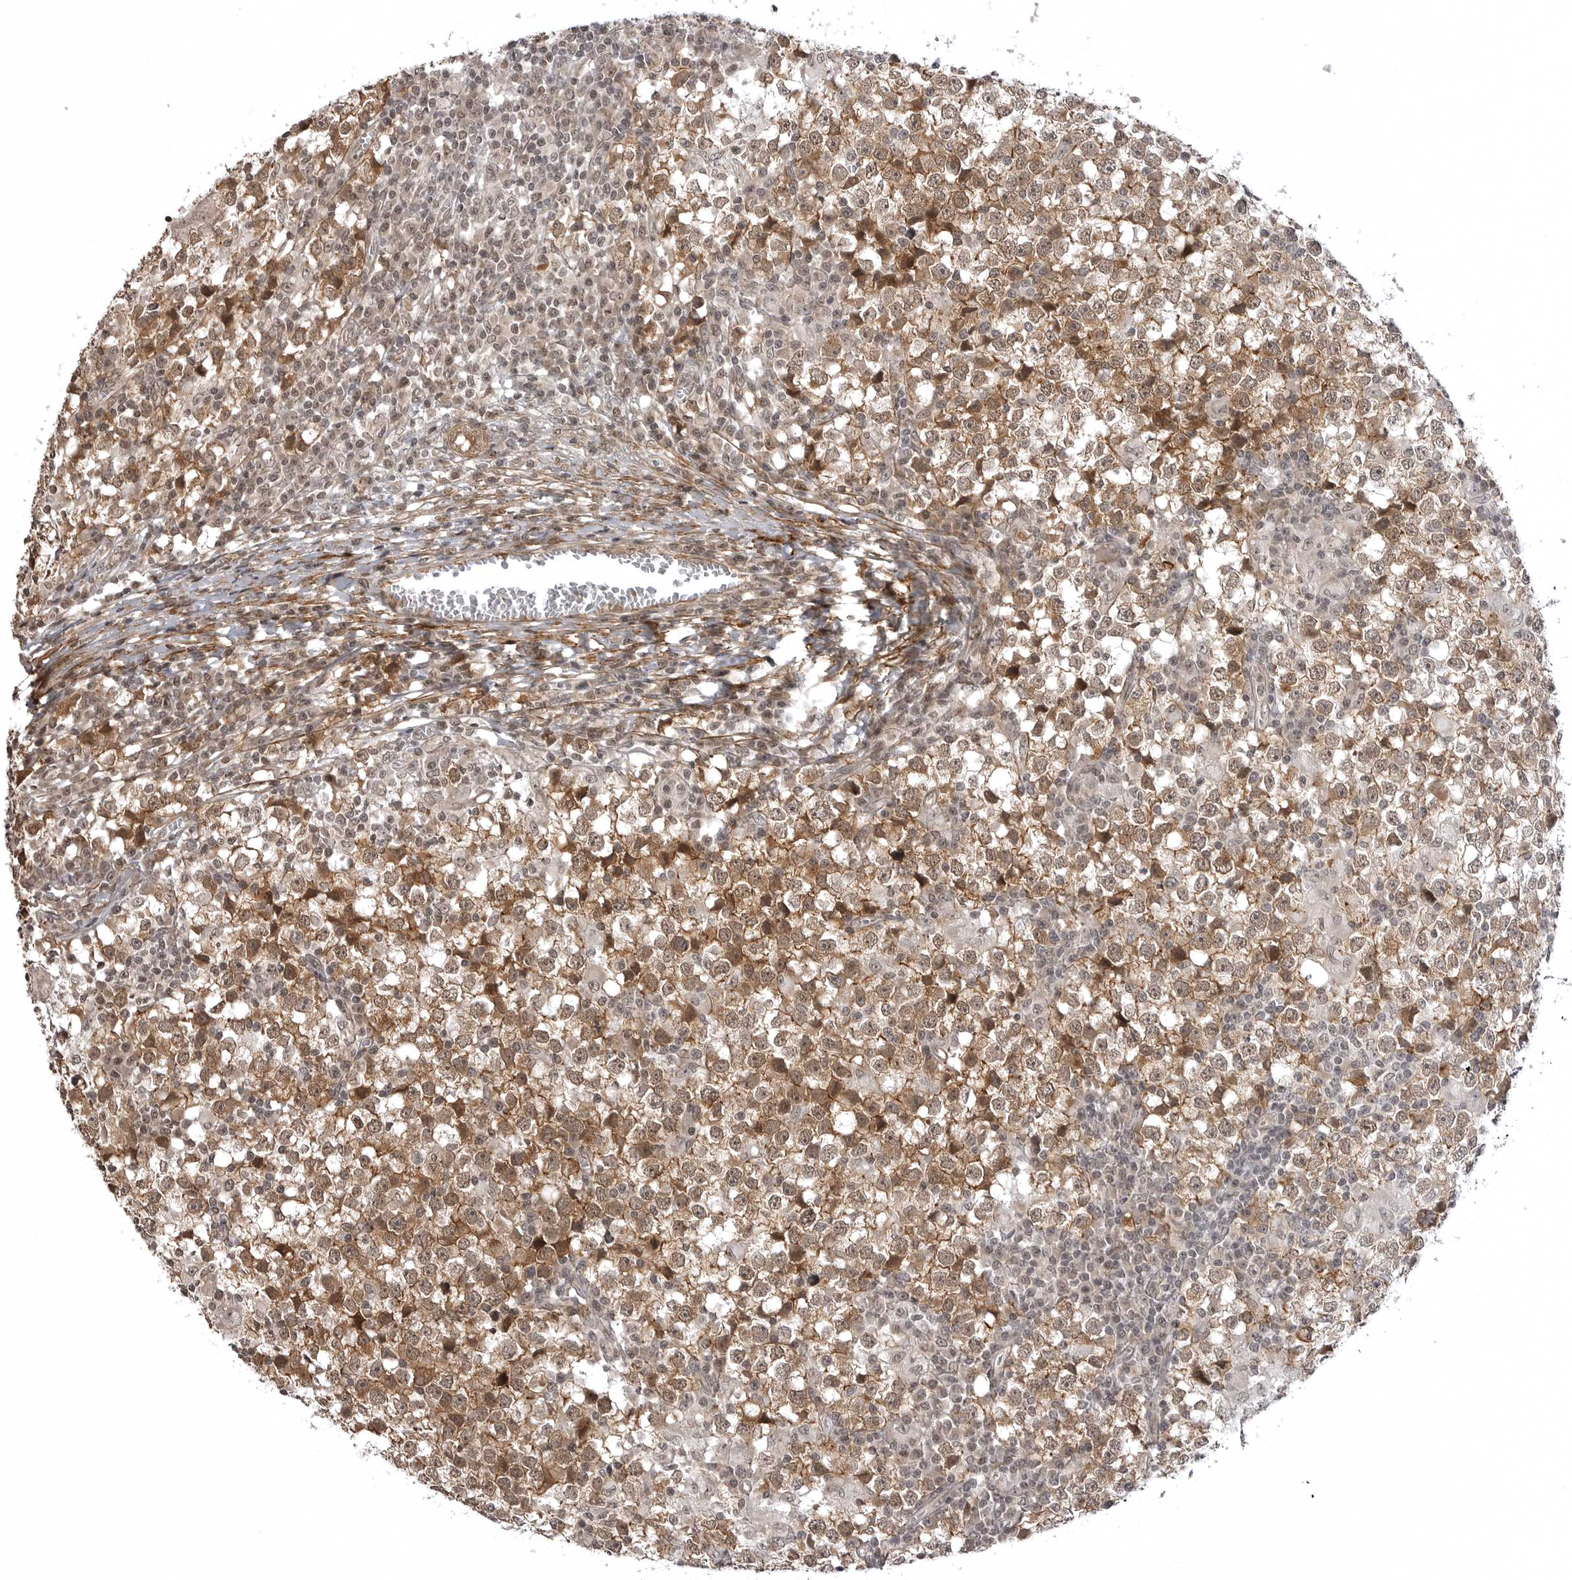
{"staining": {"intensity": "moderate", "quantity": "25%-75%", "location": "cytoplasmic/membranous,nuclear"}, "tissue": "testis cancer", "cell_type": "Tumor cells", "image_type": "cancer", "snomed": [{"axis": "morphology", "description": "Seminoma, NOS"}, {"axis": "topography", "description": "Testis"}], "caption": "Seminoma (testis) stained with a brown dye exhibits moderate cytoplasmic/membranous and nuclear positive positivity in about 25%-75% of tumor cells.", "gene": "SORBS1", "patient": {"sex": "male", "age": 65}}